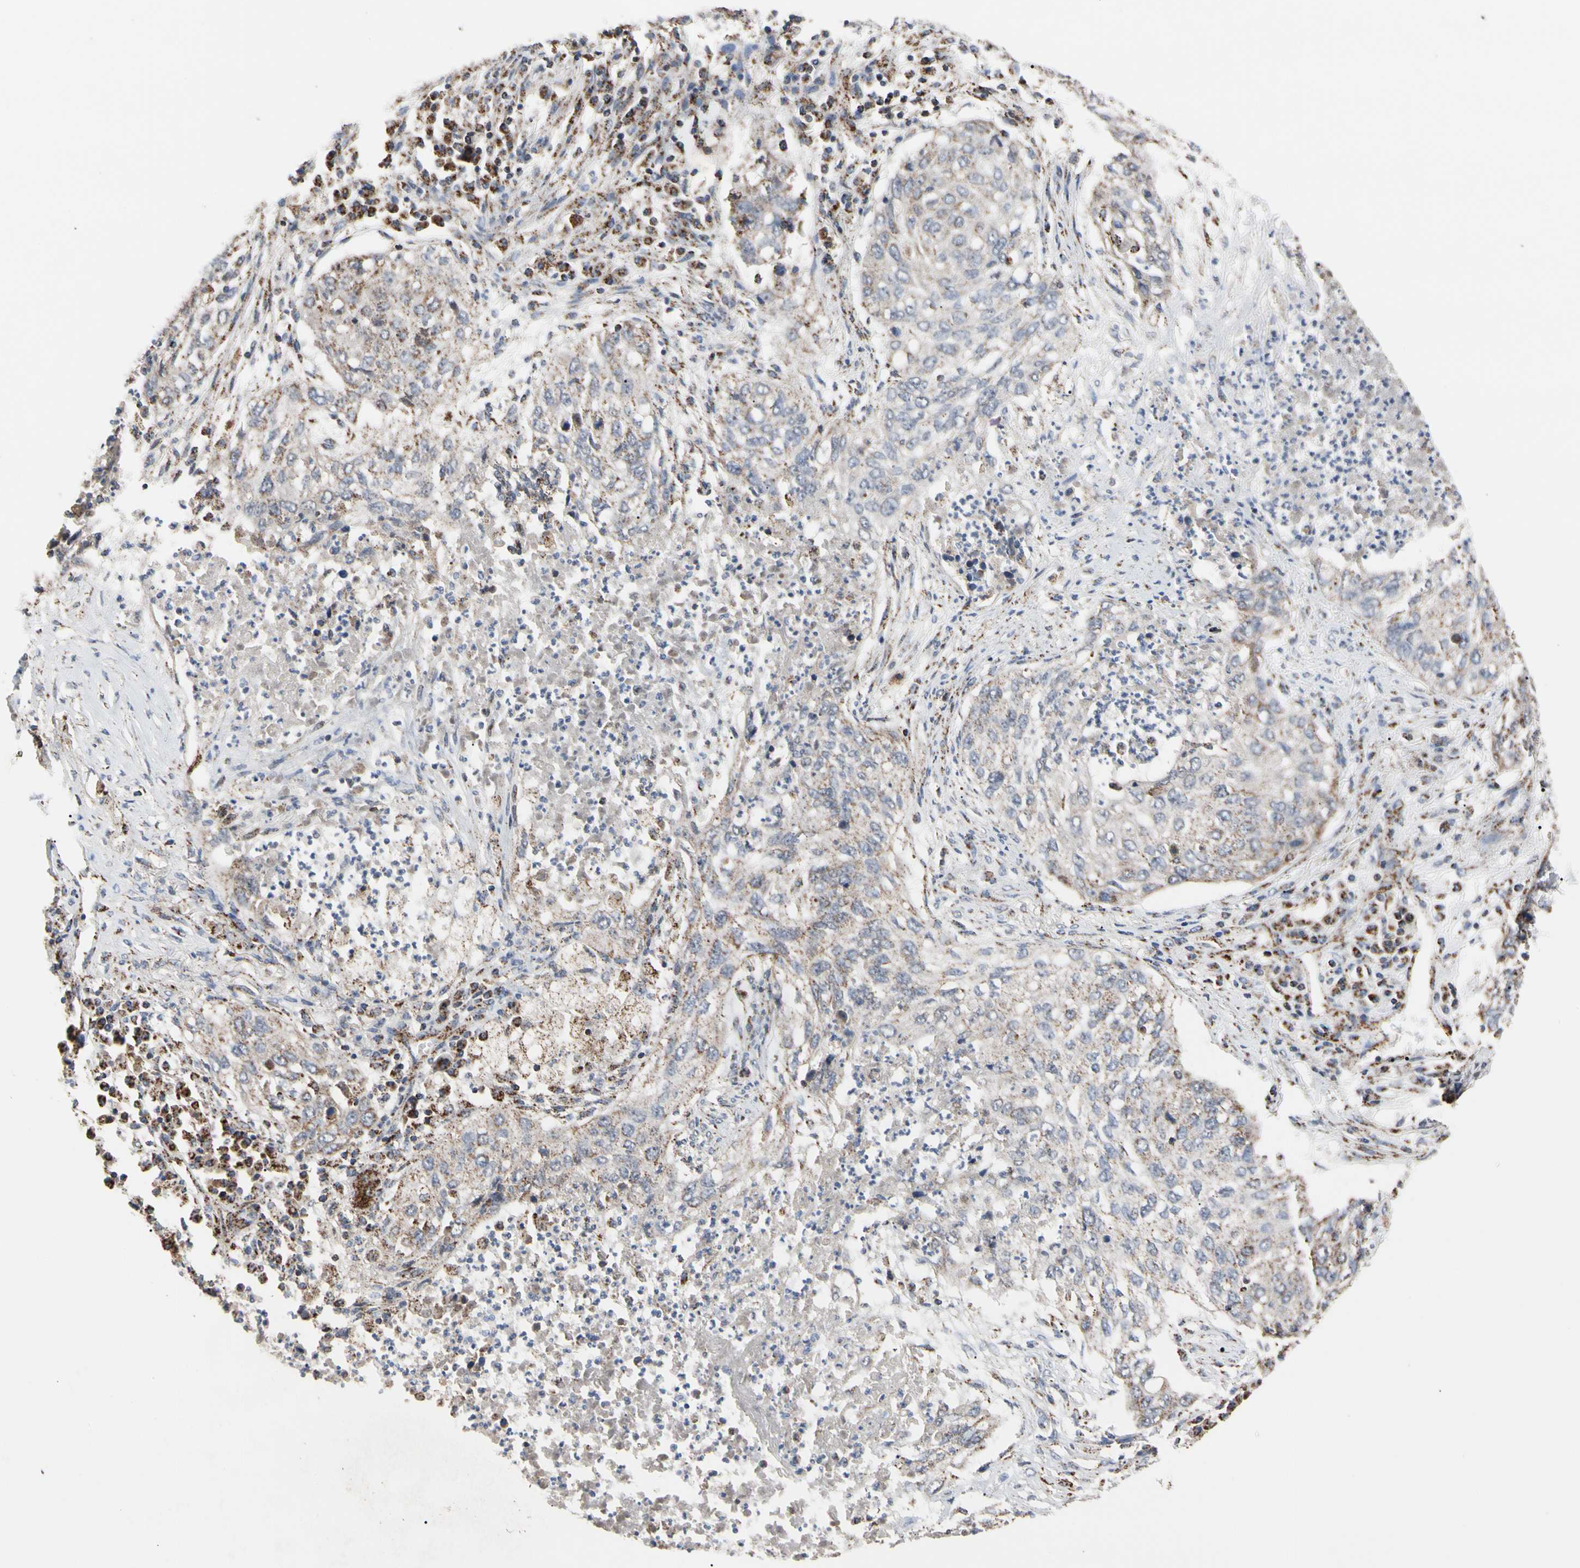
{"staining": {"intensity": "moderate", "quantity": ">75%", "location": "cytoplasmic/membranous"}, "tissue": "lung cancer", "cell_type": "Tumor cells", "image_type": "cancer", "snomed": [{"axis": "morphology", "description": "Squamous cell carcinoma, NOS"}, {"axis": "topography", "description": "Lung"}], "caption": "Immunohistochemical staining of human squamous cell carcinoma (lung) displays medium levels of moderate cytoplasmic/membranous staining in about >75% of tumor cells.", "gene": "FAM110B", "patient": {"sex": "female", "age": 63}}